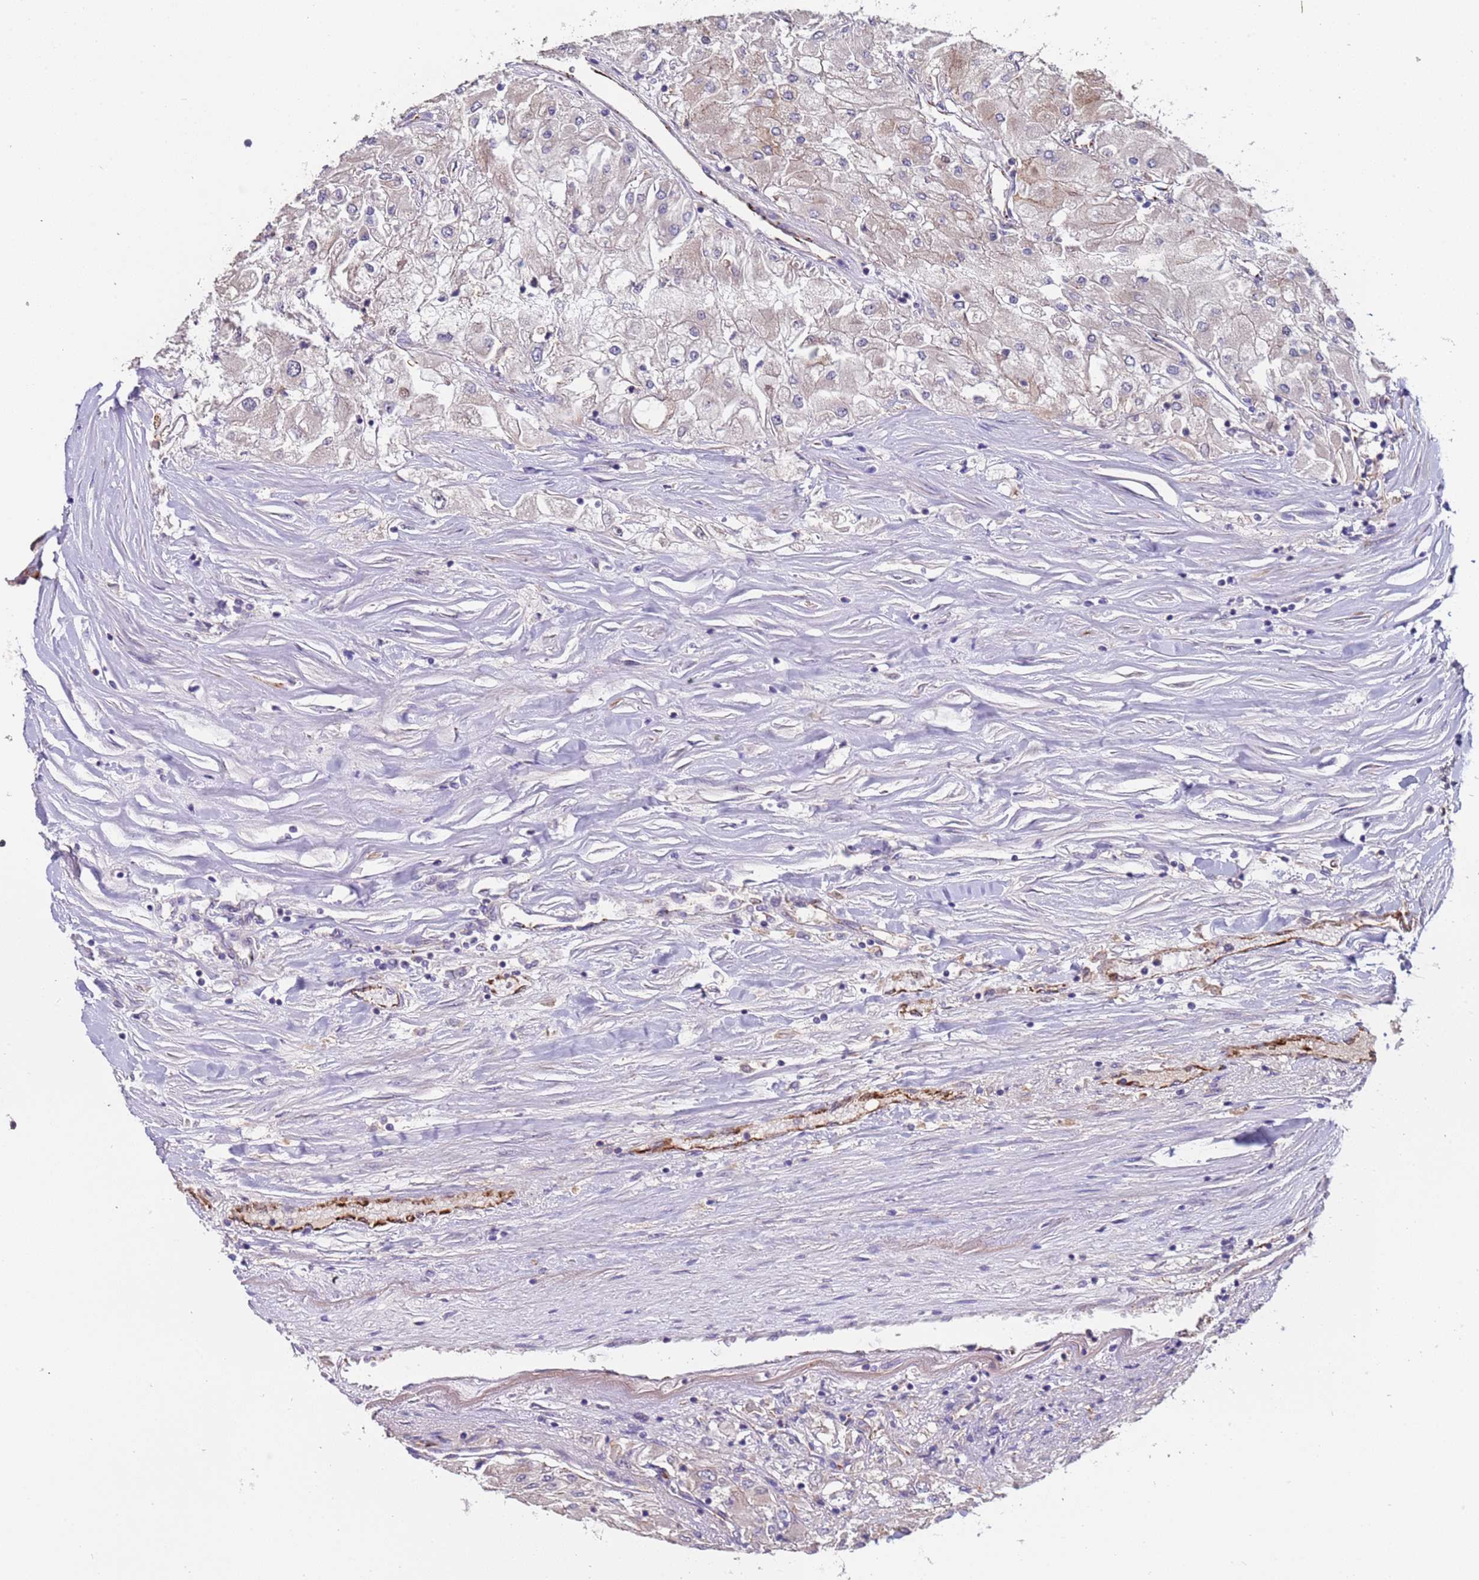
{"staining": {"intensity": "weak", "quantity": "<25%", "location": "cytoplasmic/membranous"}, "tissue": "renal cancer", "cell_type": "Tumor cells", "image_type": "cancer", "snomed": [{"axis": "morphology", "description": "Adenocarcinoma, NOS"}, {"axis": "topography", "description": "Kidney"}], "caption": "Immunohistochemistry image of neoplastic tissue: human adenocarcinoma (renal) stained with DAB displays no significant protein expression in tumor cells. Nuclei are stained in blue.", "gene": "ZNF248", "patient": {"sex": "male", "age": 80}}